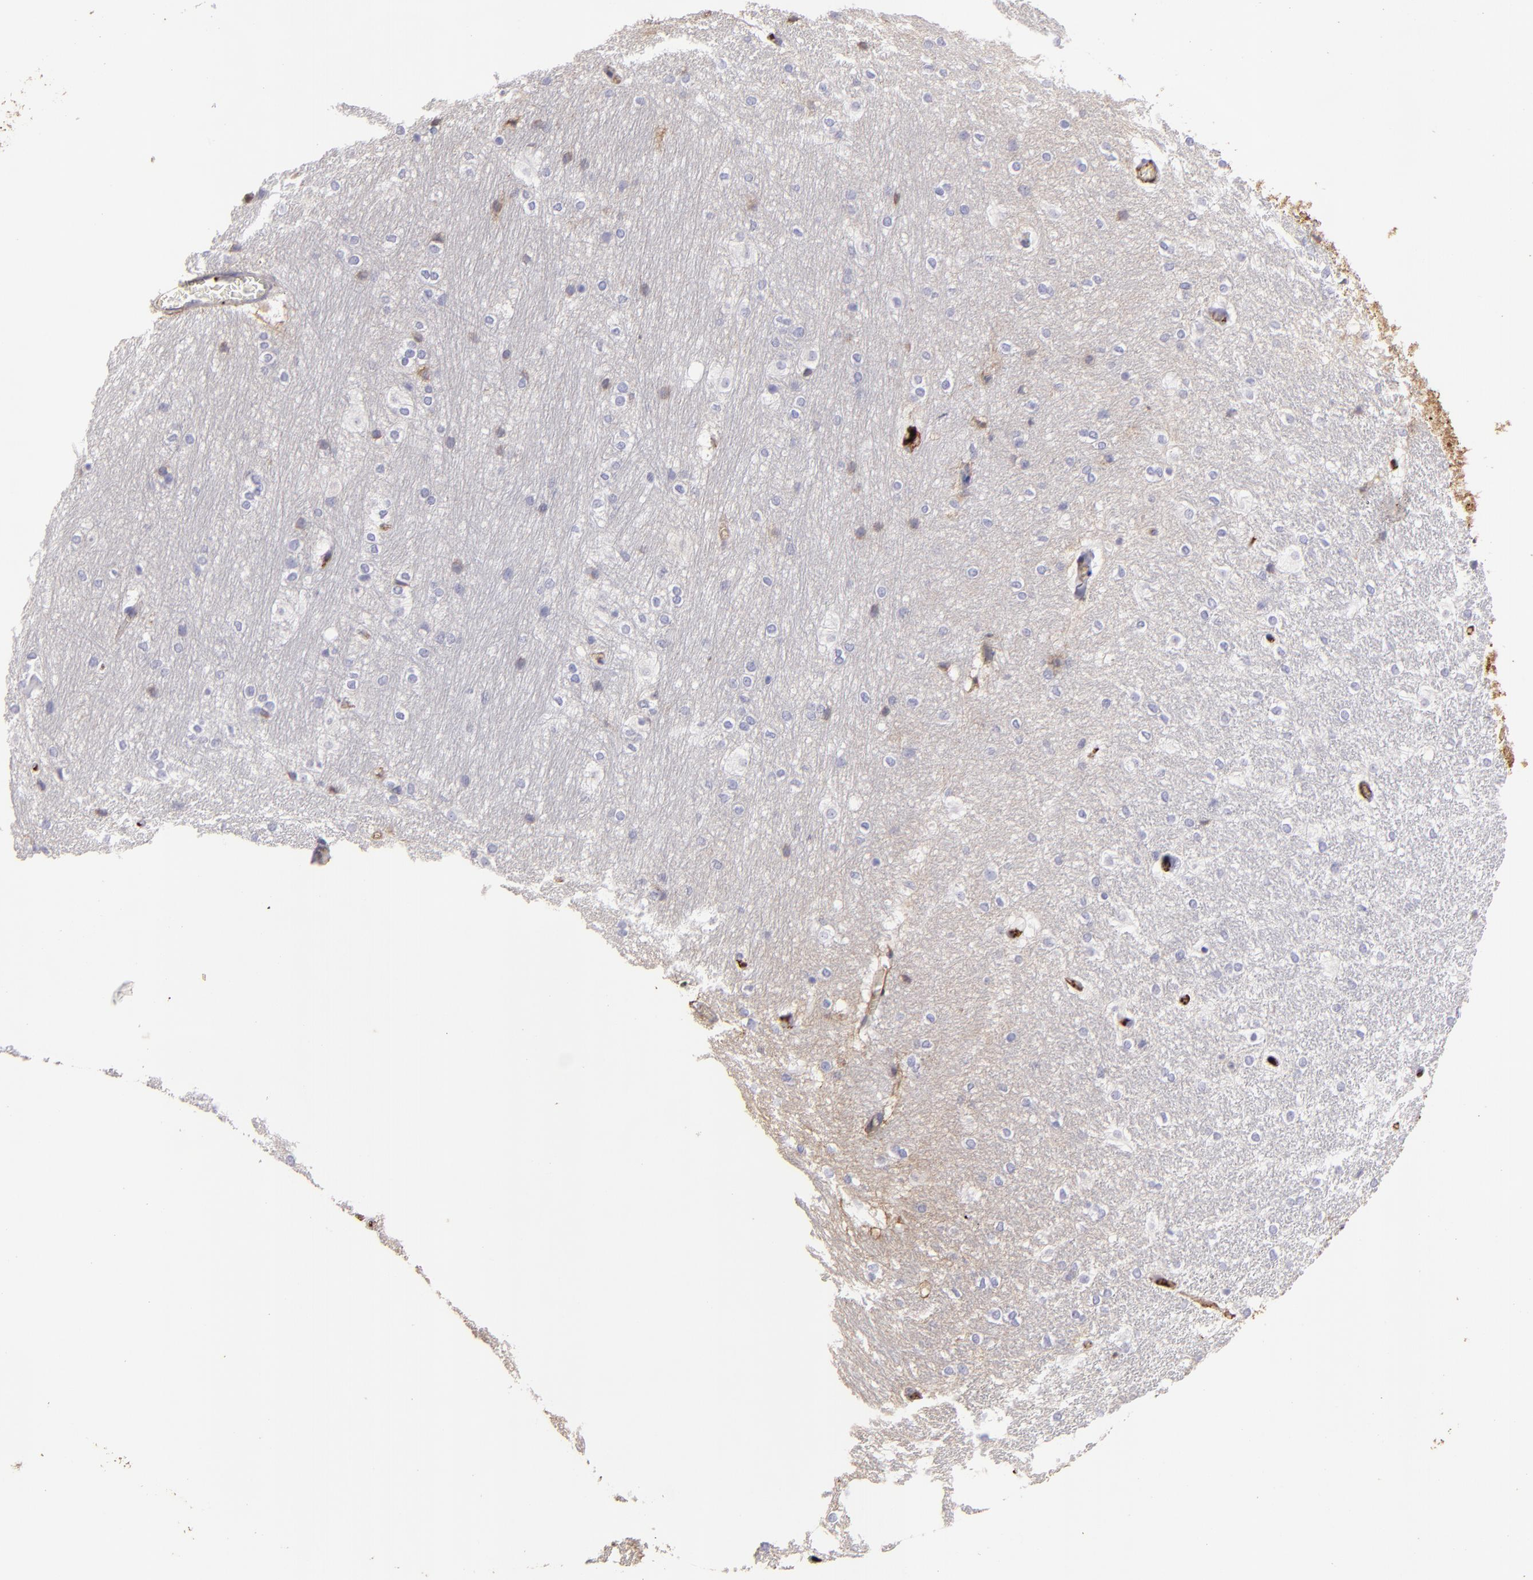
{"staining": {"intensity": "negative", "quantity": "none", "location": "none"}, "tissue": "hippocampus", "cell_type": "Glial cells", "image_type": "normal", "snomed": [{"axis": "morphology", "description": "Normal tissue, NOS"}, {"axis": "topography", "description": "Hippocampus"}], "caption": "Histopathology image shows no protein staining in glial cells of normal hippocampus.", "gene": "FGB", "patient": {"sex": "female", "age": 19}}